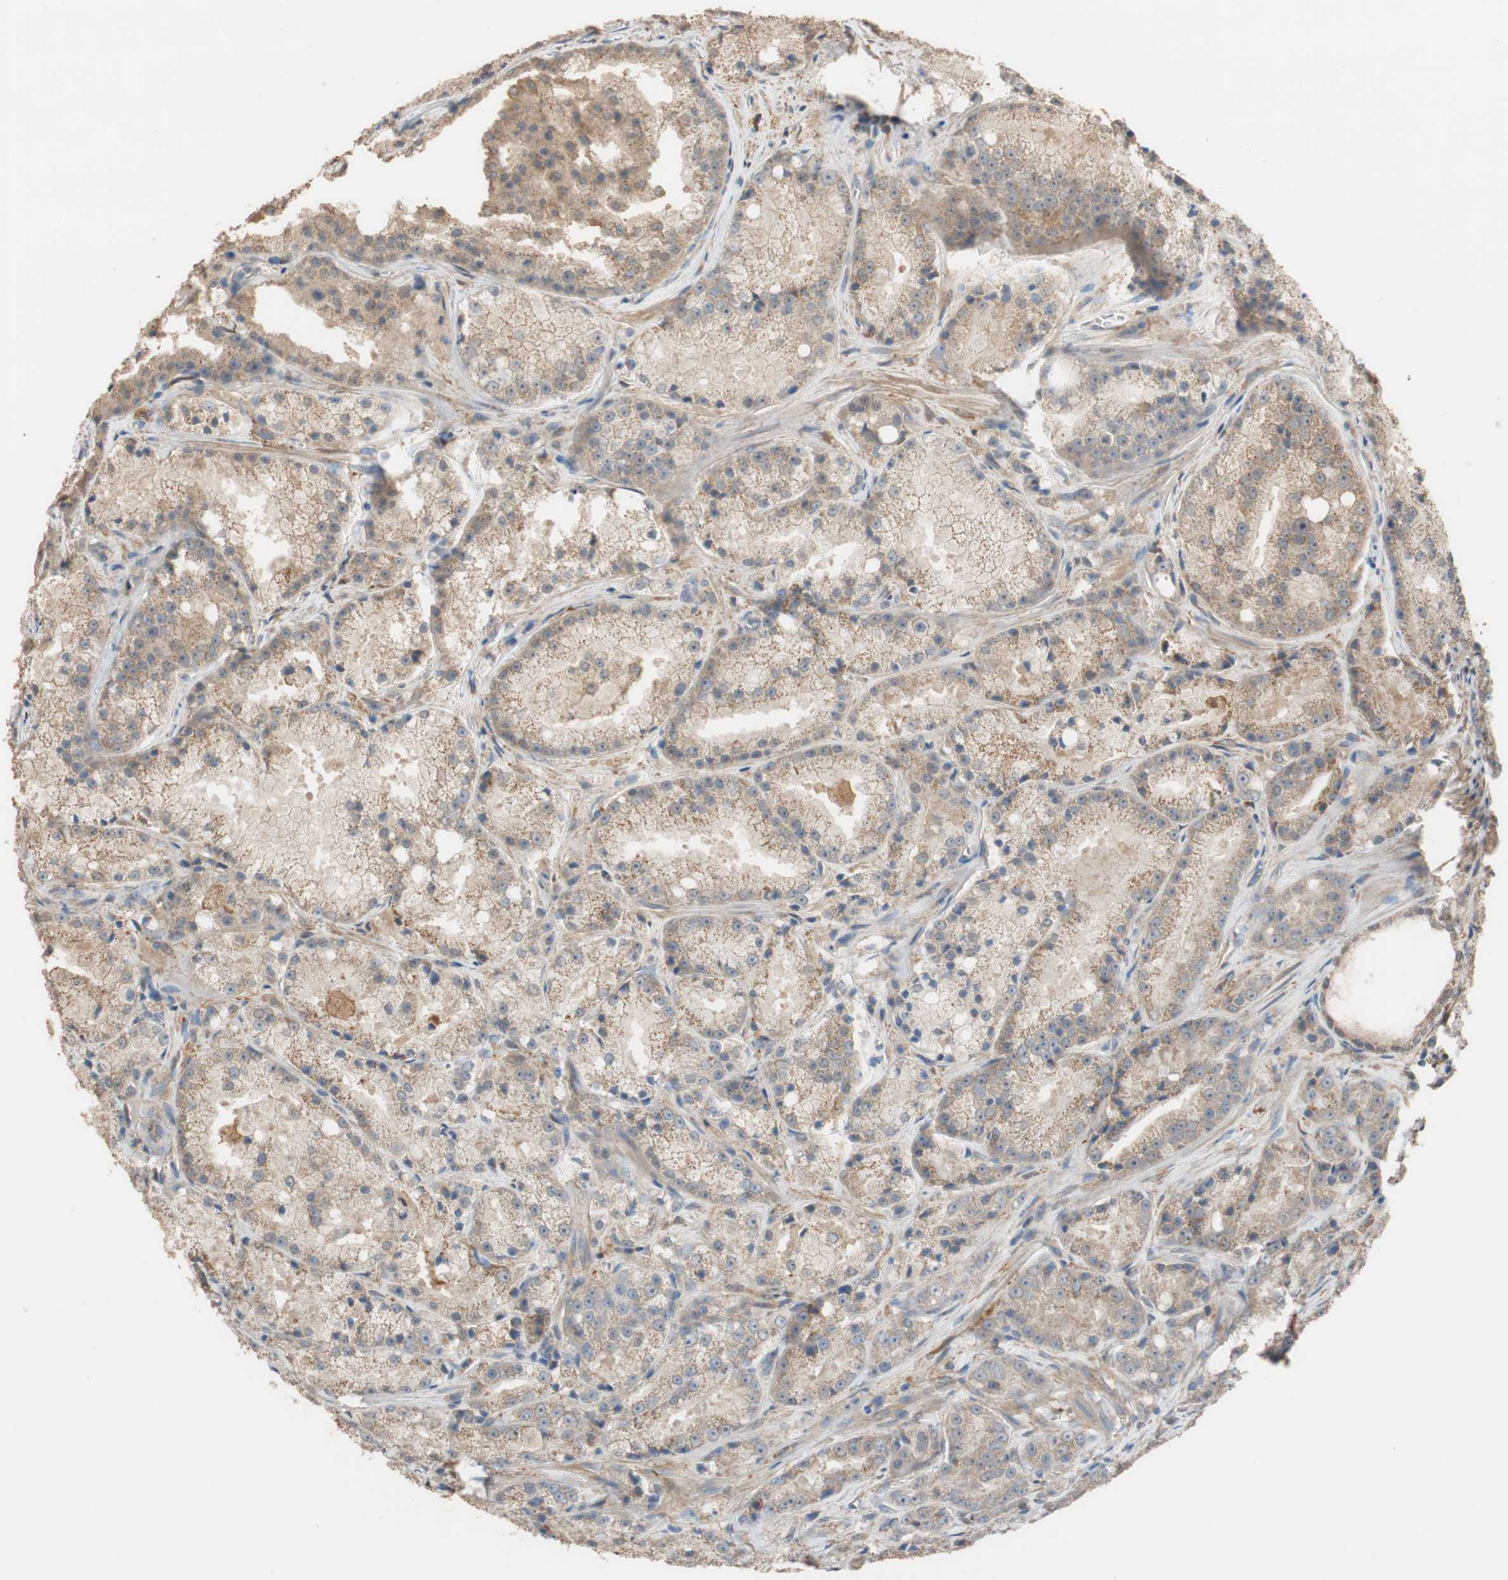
{"staining": {"intensity": "moderate", "quantity": ">75%", "location": "cytoplasmic/membranous"}, "tissue": "prostate cancer", "cell_type": "Tumor cells", "image_type": "cancer", "snomed": [{"axis": "morphology", "description": "Adenocarcinoma, Low grade"}, {"axis": "topography", "description": "Prostate"}], "caption": "Immunohistochemical staining of prostate cancer (low-grade adenocarcinoma) displays medium levels of moderate cytoplasmic/membranous expression in approximately >75% of tumor cells.", "gene": "ALDH1A2", "patient": {"sex": "male", "age": 64}}